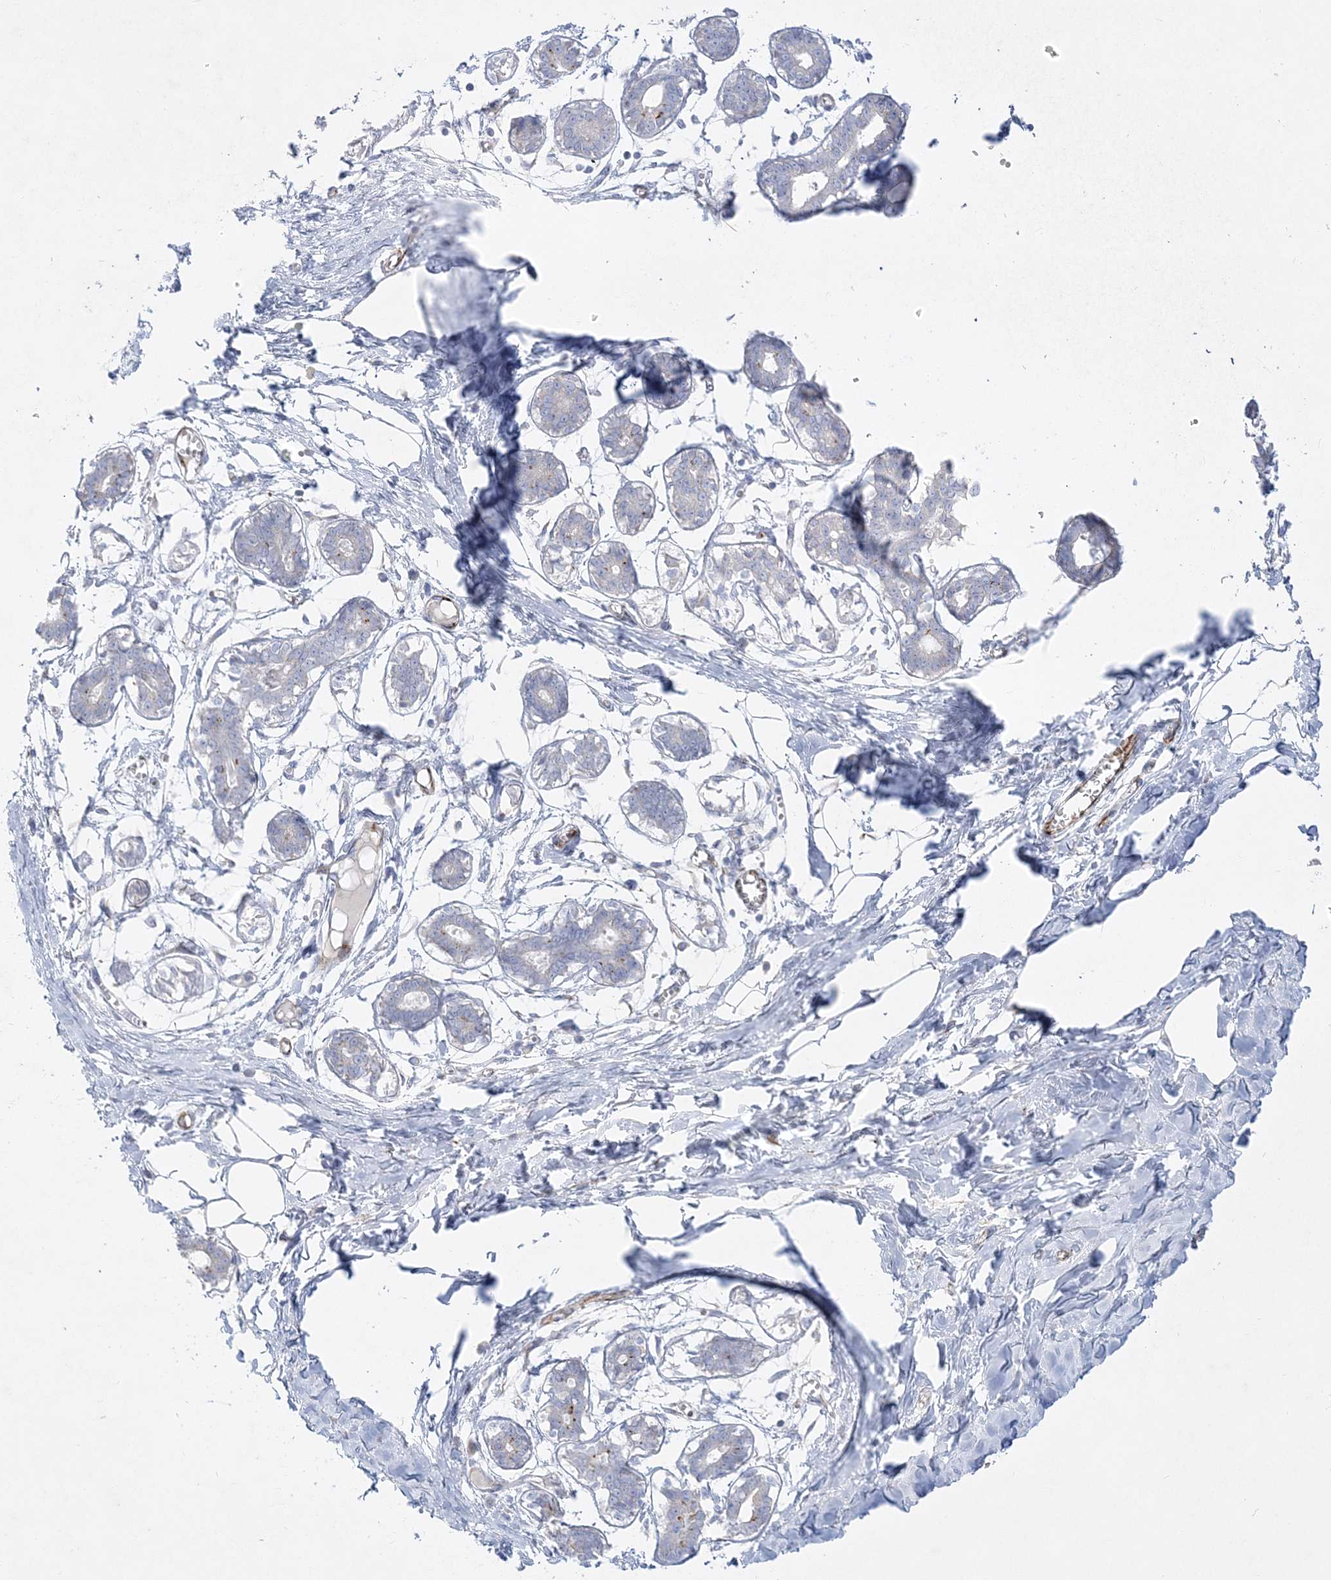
{"staining": {"intensity": "negative", "quantity": "none", "location": "none"}, "tissue": "breast", "cell_type": "Adipocytes", "image_type": "normal", "snomed": [{"axis": "morphology", "description": "Normal tissue, NOS"}, {"axis": "topography", "description": "Breast"}], "caption": "This micrograph is of benign breast stained with immunohistochemistry (IHC) to label a protein in brown with the nuclei are counter-stained blue. There is no expression in adipocytes.", "gene": "GPAT2", "patient": {"sex": "female", "age": 27}}